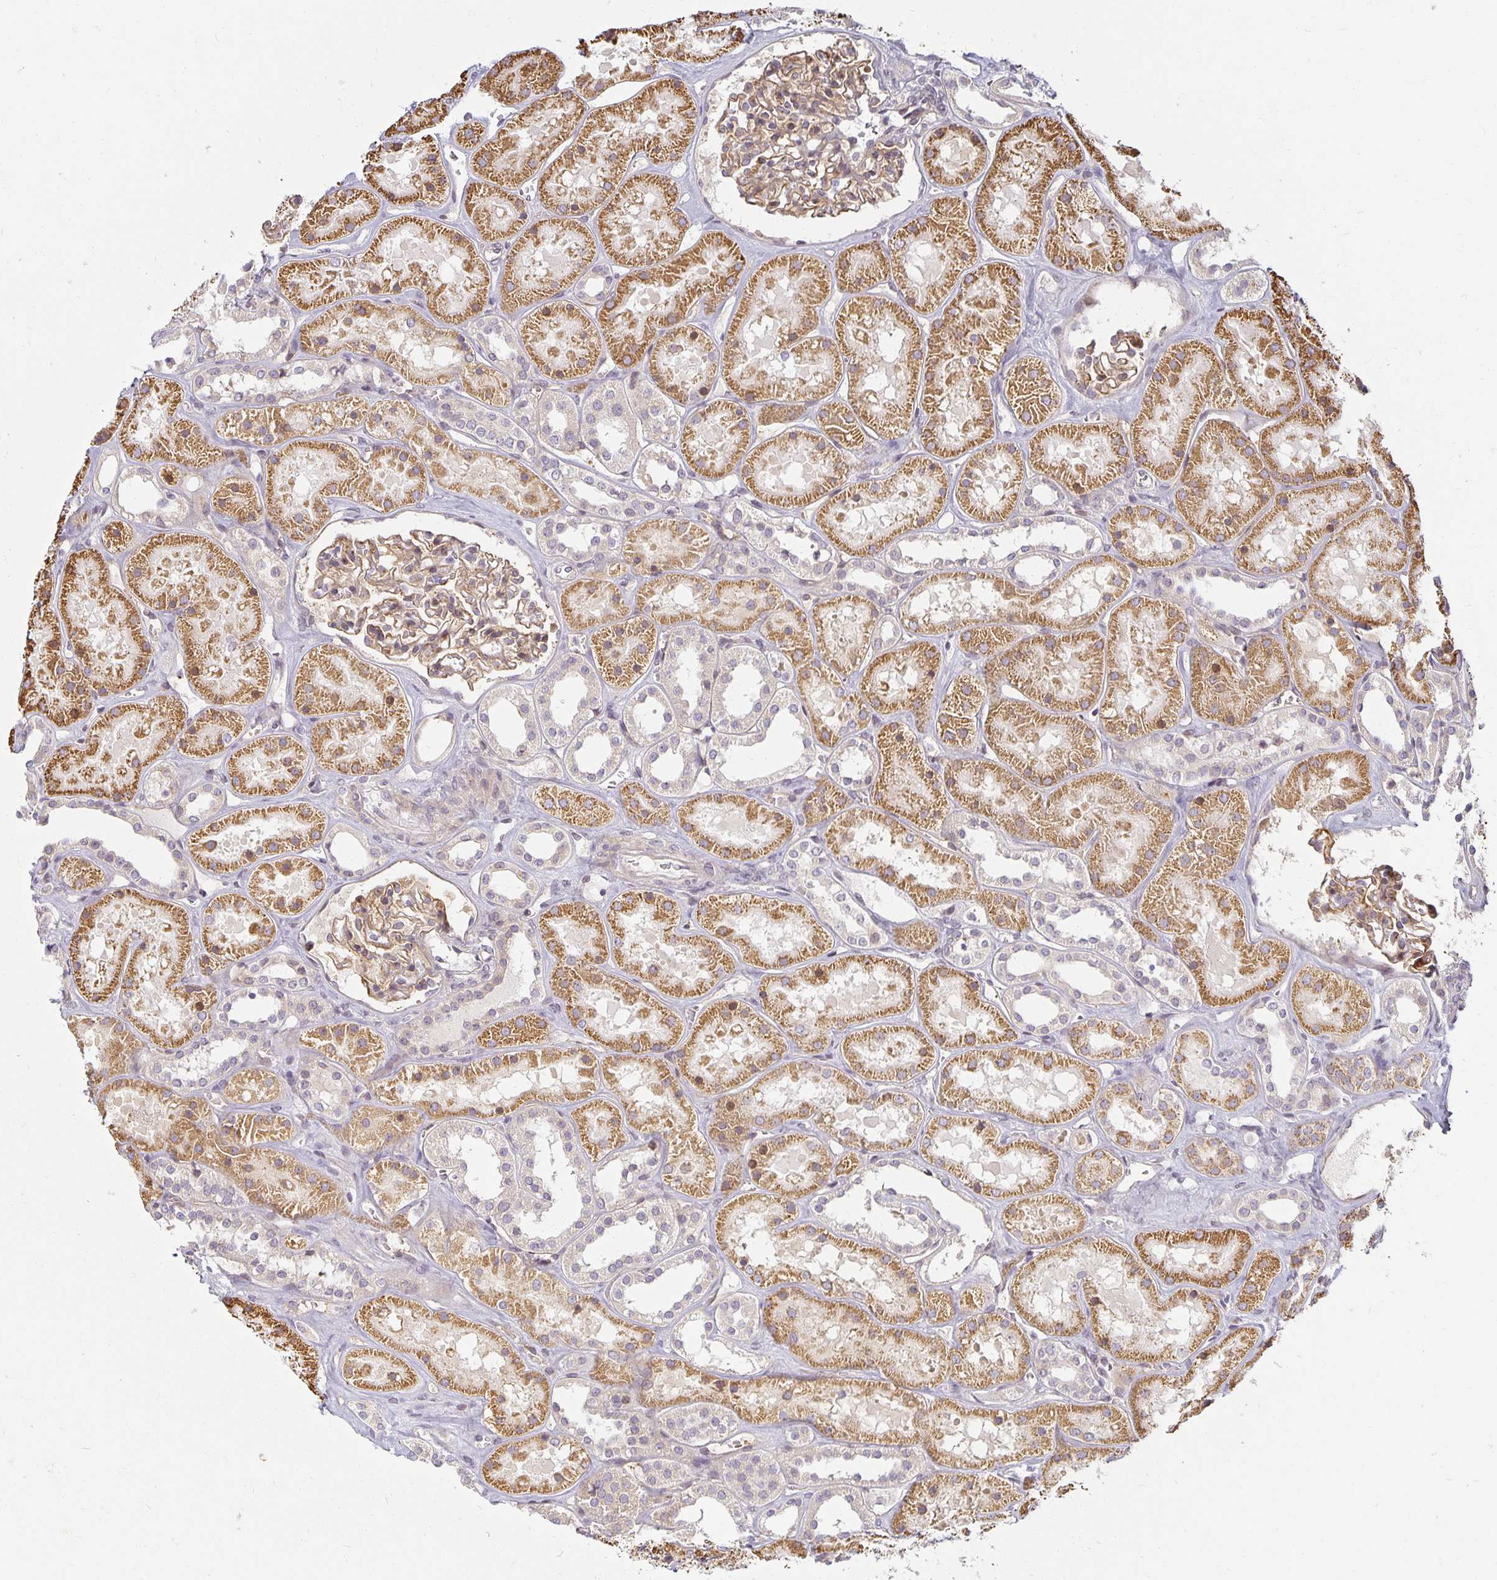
{"staining": {"intensity": "moderate", "quantity": "25%-75%", "location": "cytoplasmic/membranous"}, "tissue": "kidney", "cell_type": "Cells in glomeruli", "image_type": "normal", "snomed": [{"axis": "morphology", "description": "Normal tissue, NOS"}, {"axis": "topography", "description": "Kidney"}], "caption": "Immunohistochemical staining of normal kidney exhibits moderate cytoplasmic/membranous protein positivity in approximately 25%-75% of cells in glomeruli. (DAB (3,3'-diaminobenzidine) IHC with brightfield microscopy, high magnification).", "gene": "EHF", "patient": {"sex": "female", "age": 41}}